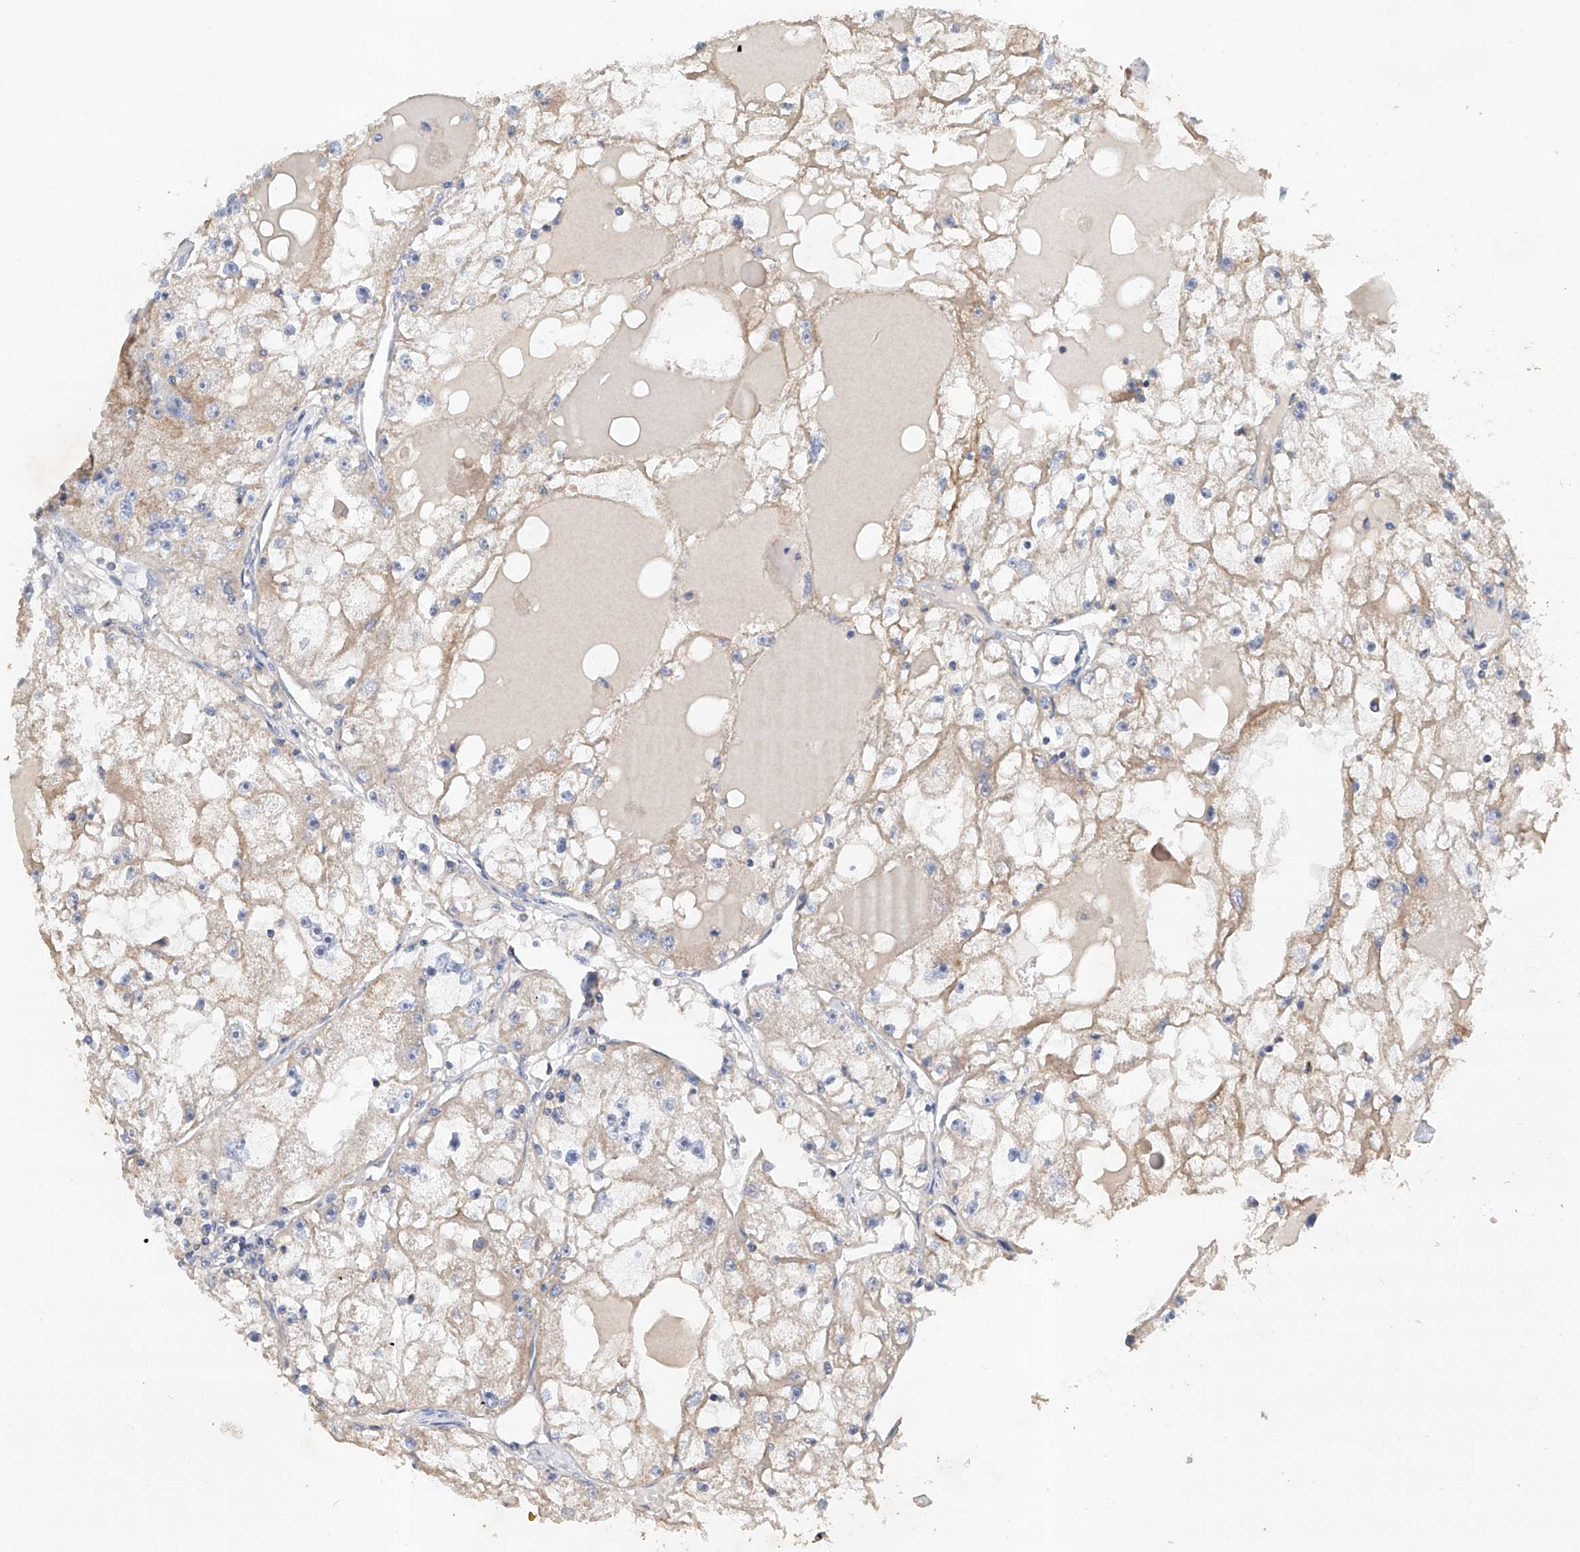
{"staining": {"intensity": "weak", "quantity": "25%-75%", "location": "cytoplasmic/membranous"}, "tissue": "renal cancer", "cell_type": "Tumor cells", "image_type": "cancer", "snomed": [{"axis": "morphology", "description": "Adenocarcinoma, NOS"}, {"axis": "topography", "description": "Kidney"}], "caption": "Renal cancer stained with immunohistochemistry shows weak cytoplasmic/membranous expression in approximately 25%-75% of tumor cells. The staining was performed using DAB (3,3'-diaminobenzidine) to visualize the protein expression in brown, while the nuclei were stained in blue with hematoxylin (Magnification: 20x).", "gene": "GPC4", "patient": {"sex": "male", "age": 56}}